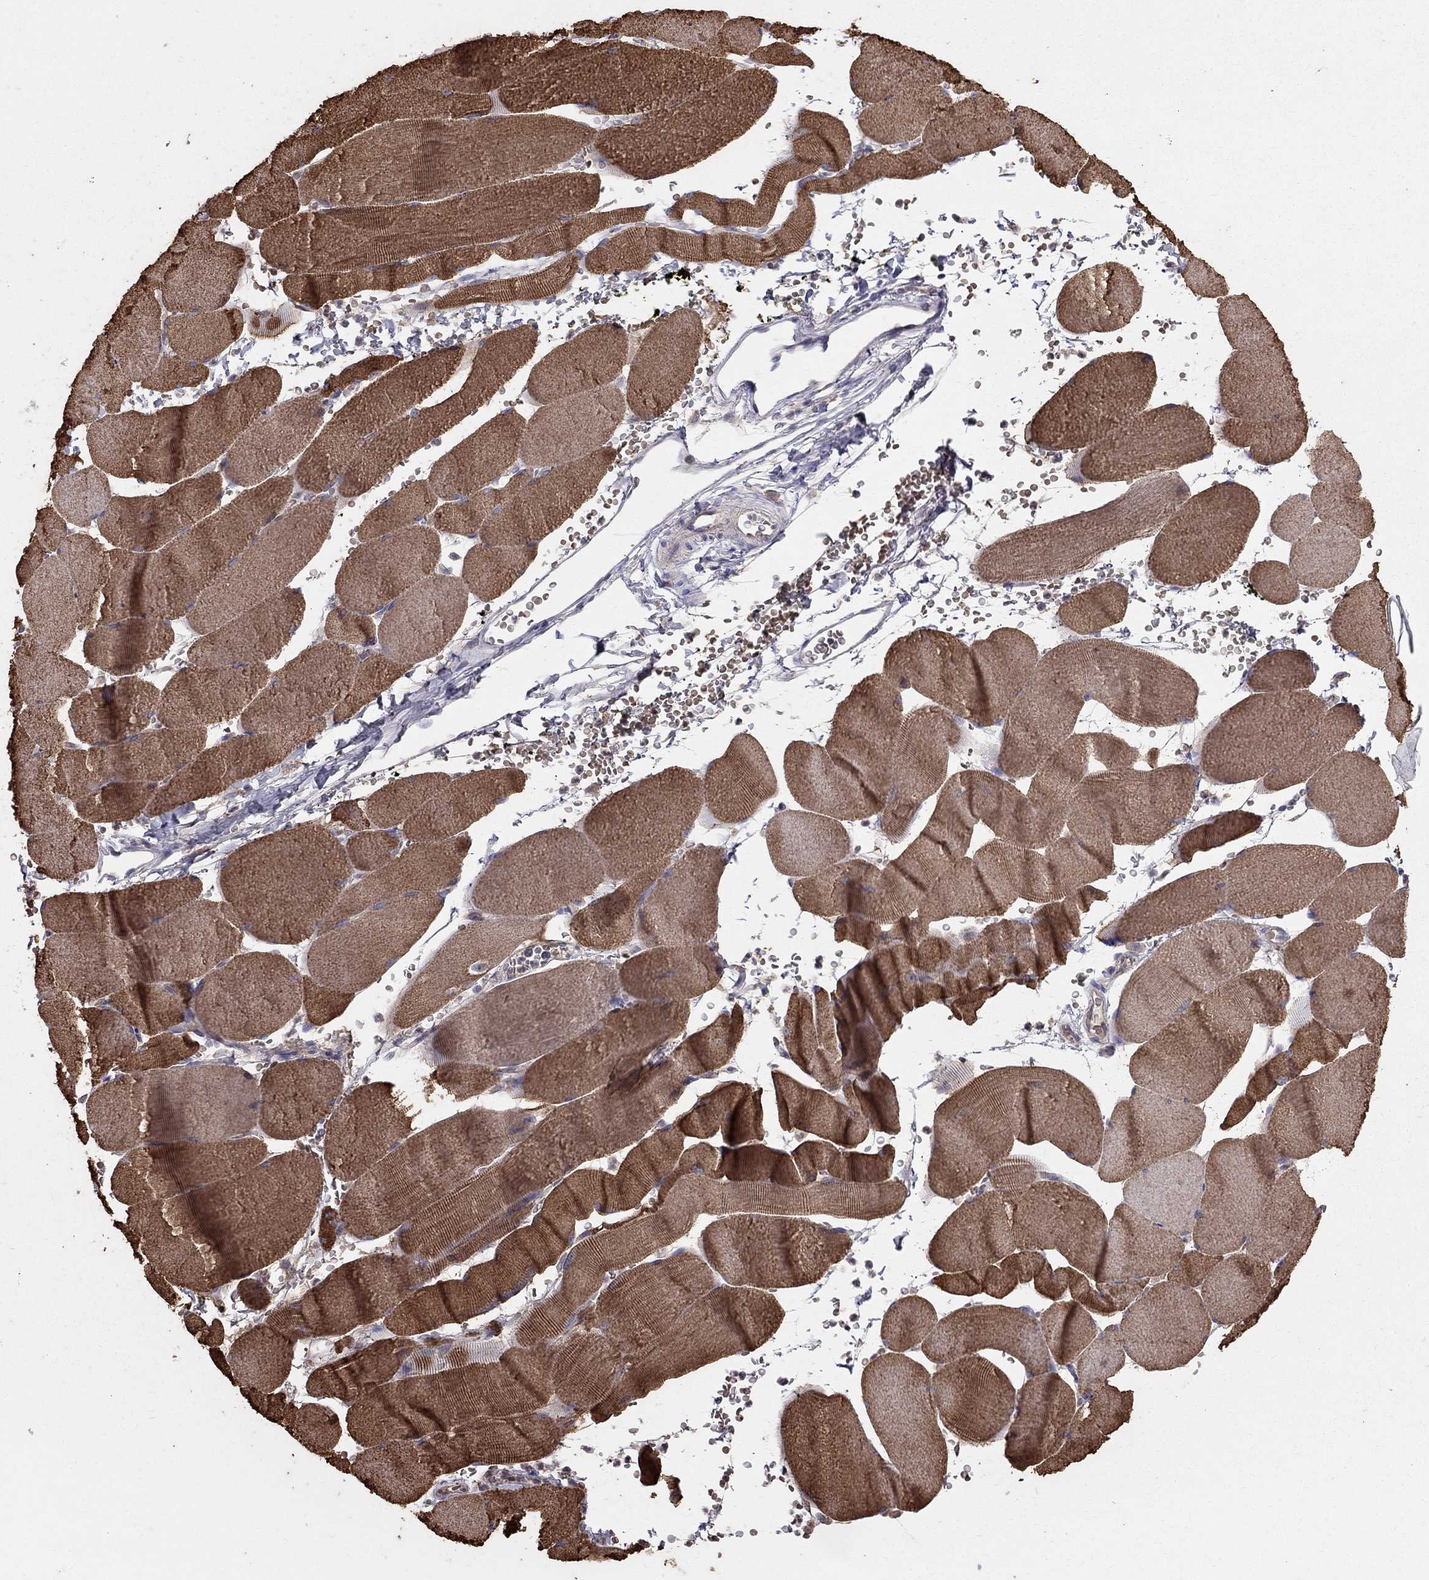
{"staining": {"intensity": "strong", "quantity": ">75%", "location": "cytoplasmic/membranous"}, "tissue": "skeletal muscle", "cell_type": "Myocytes", "image_type": "normal", "snomed": [{"axis": "morphology", "description": "Normal tissue, NOS"}, {"axis": "topography", "description": "Skeletal muscle"}], "caption": "Immunohistochemical staining of normal human skeletal muscle displays strong cytoplasmic/membranous protein staining in about >75% of myocytes.", "gene": "PIK3CG", "patient": {"sex": "male", "age": 56}}